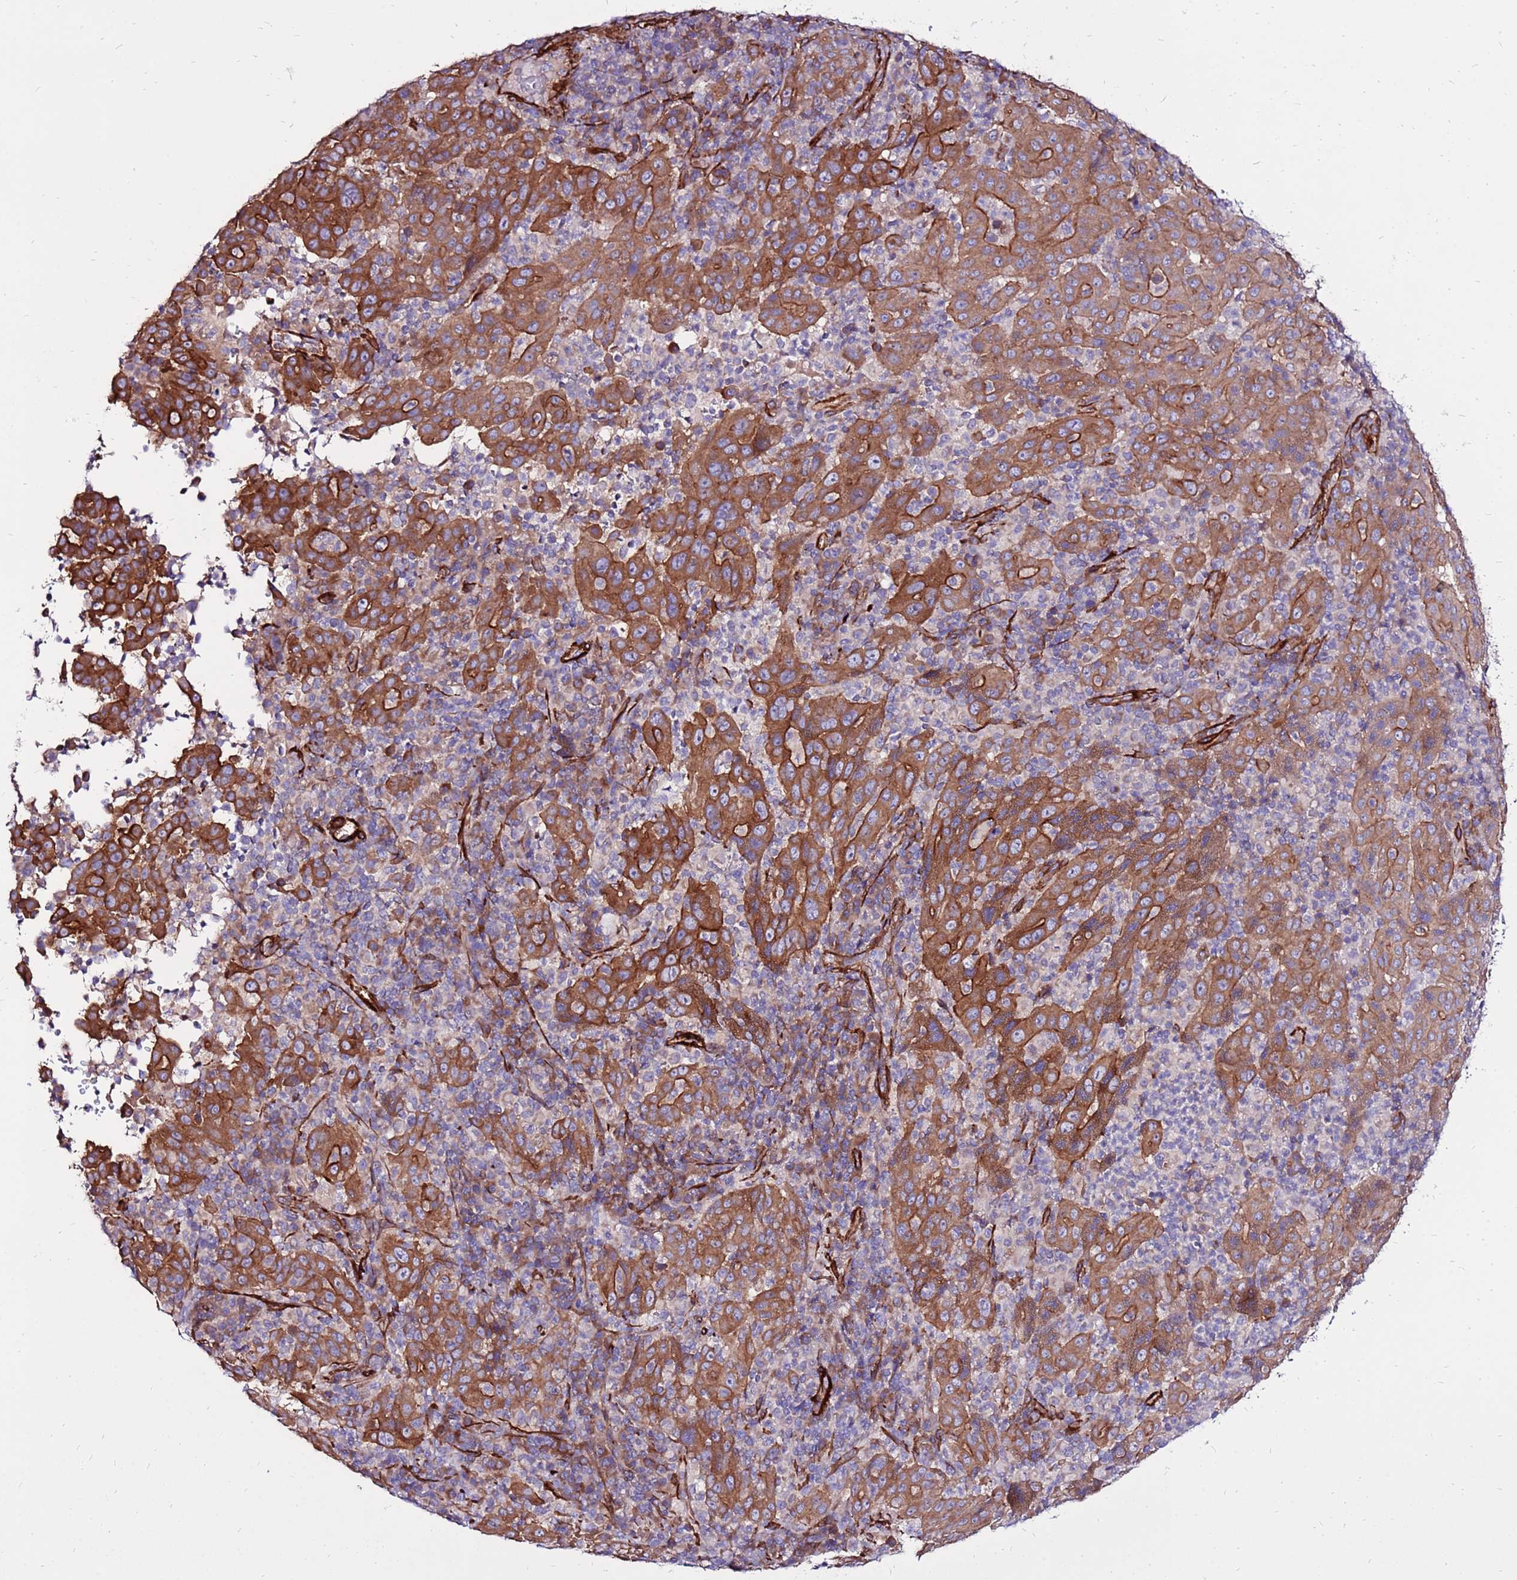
{"staining": {"intensity": "strong", "quantity": ">75%", "location": "cytoplasmic/membranous"}, "tissue": "pancreatic cancer", "cell_type": "Tumor cells", "image_type": "cancer", "snomed": [{"axis": "morphology", "description": "Adenocarcinoma, NOS"}, {"axis": "topography", "description": "Pancreas"}], "caption": "High-power microscopy captured an IHC histopathology image of pancreatic cancer (adenocarcinoma), revealing strong cytoplasmic/membranous staining in approximately >75% of tumor cells.", "gene": "EI24", "patient": {"sex": "male", "age": 63}}